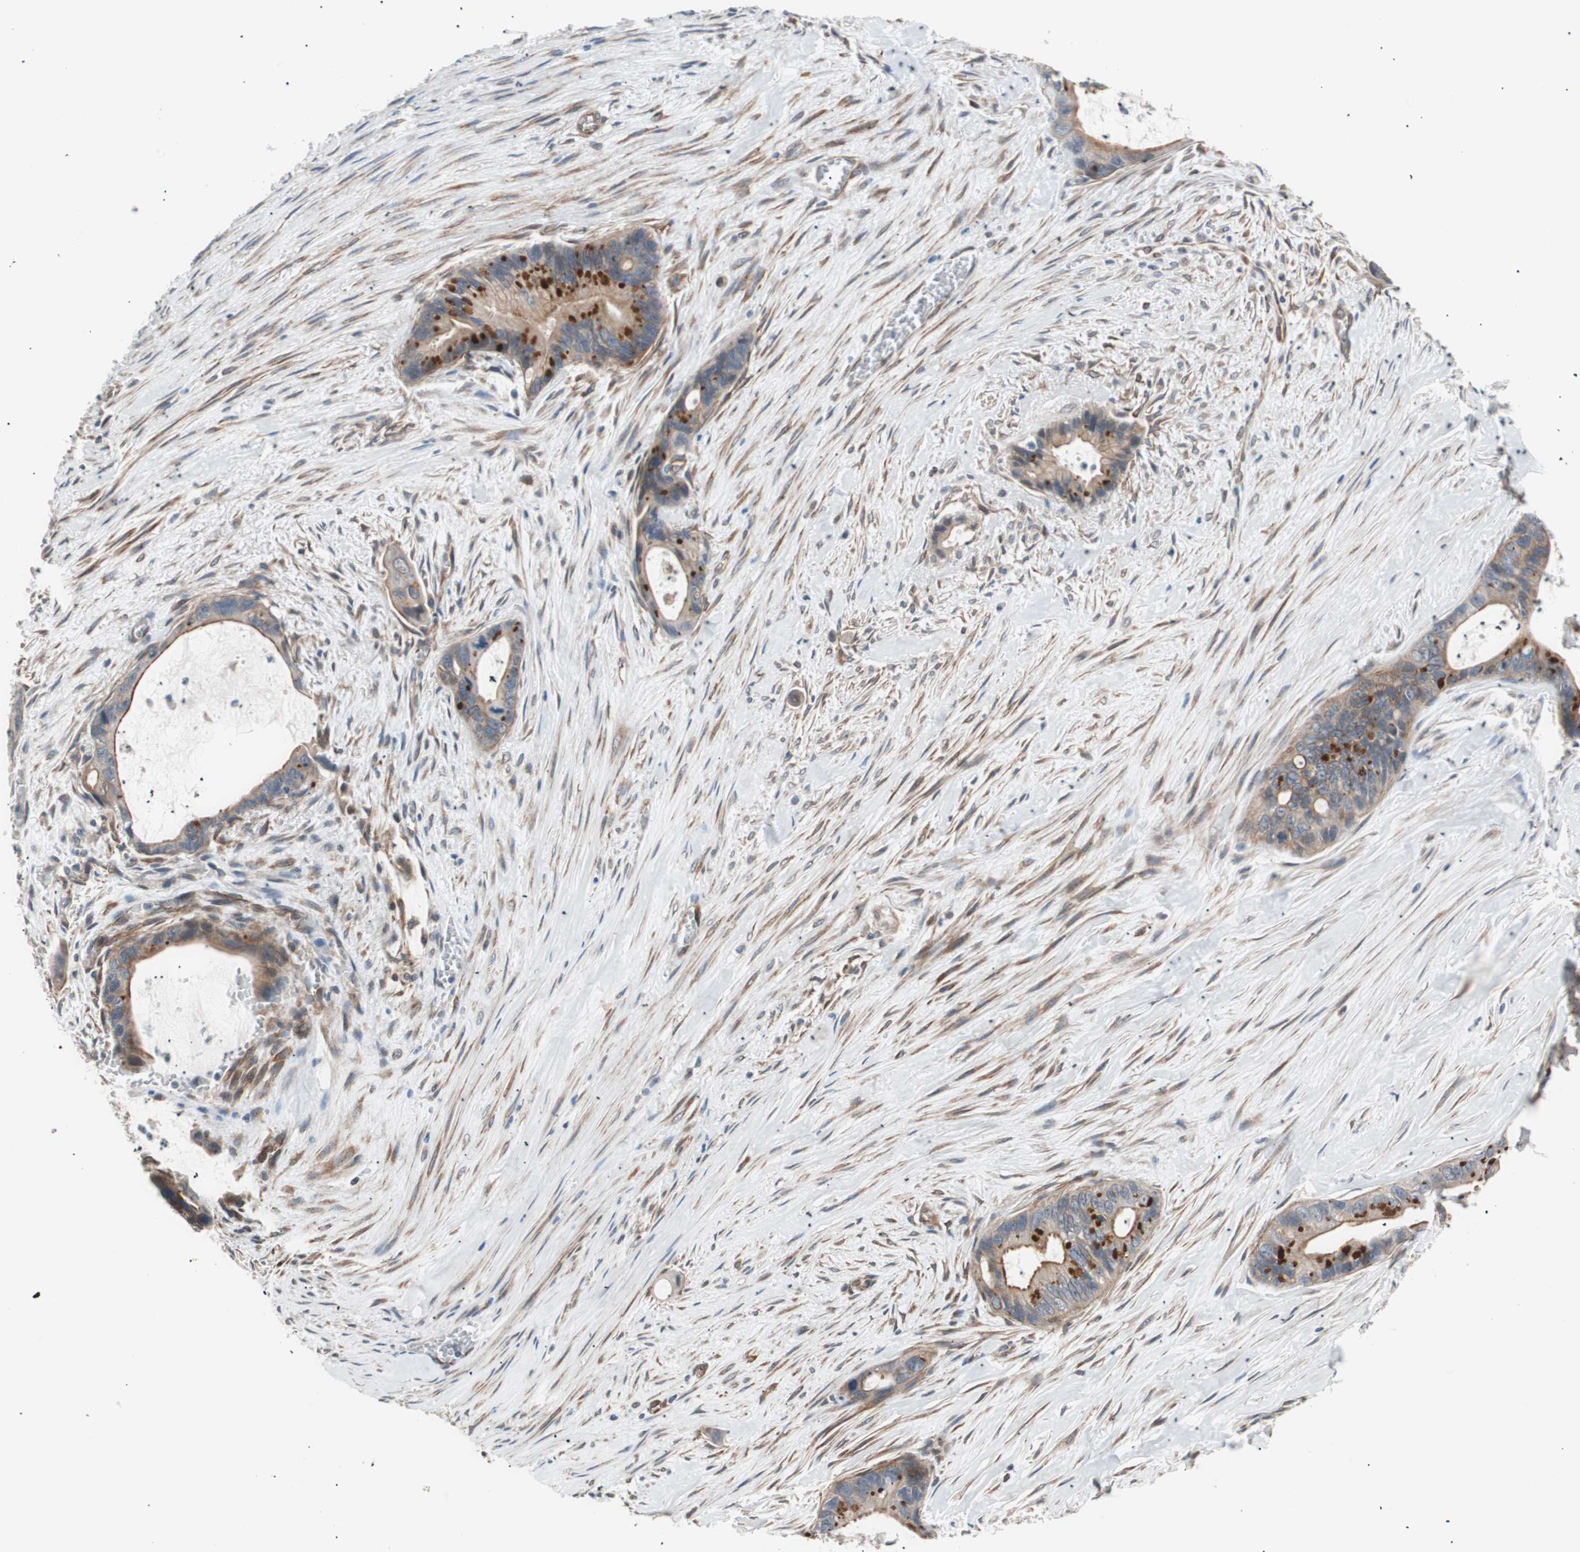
{"staining": {"intensity": "moderate", "quantity": ">75%", "location": "cytoplasmic/membranous"}, "tissue": "liver cancer", "cell_type": "Tumor cells", "image_type": "cancer", "snomed": [{"axis": "morphology", "description": "Cholangiocarcinoma"}, {"axis": "topography", "description": "Liver"}], "caption": "Brown immunohistochemical staining in liver cholangiocarcinoma shows moderate cytoplasmic/membranous staining in approximately >75% of tumor cells.", "gene": "SMG1", "patient": {"sex": "female", "age": 55}}